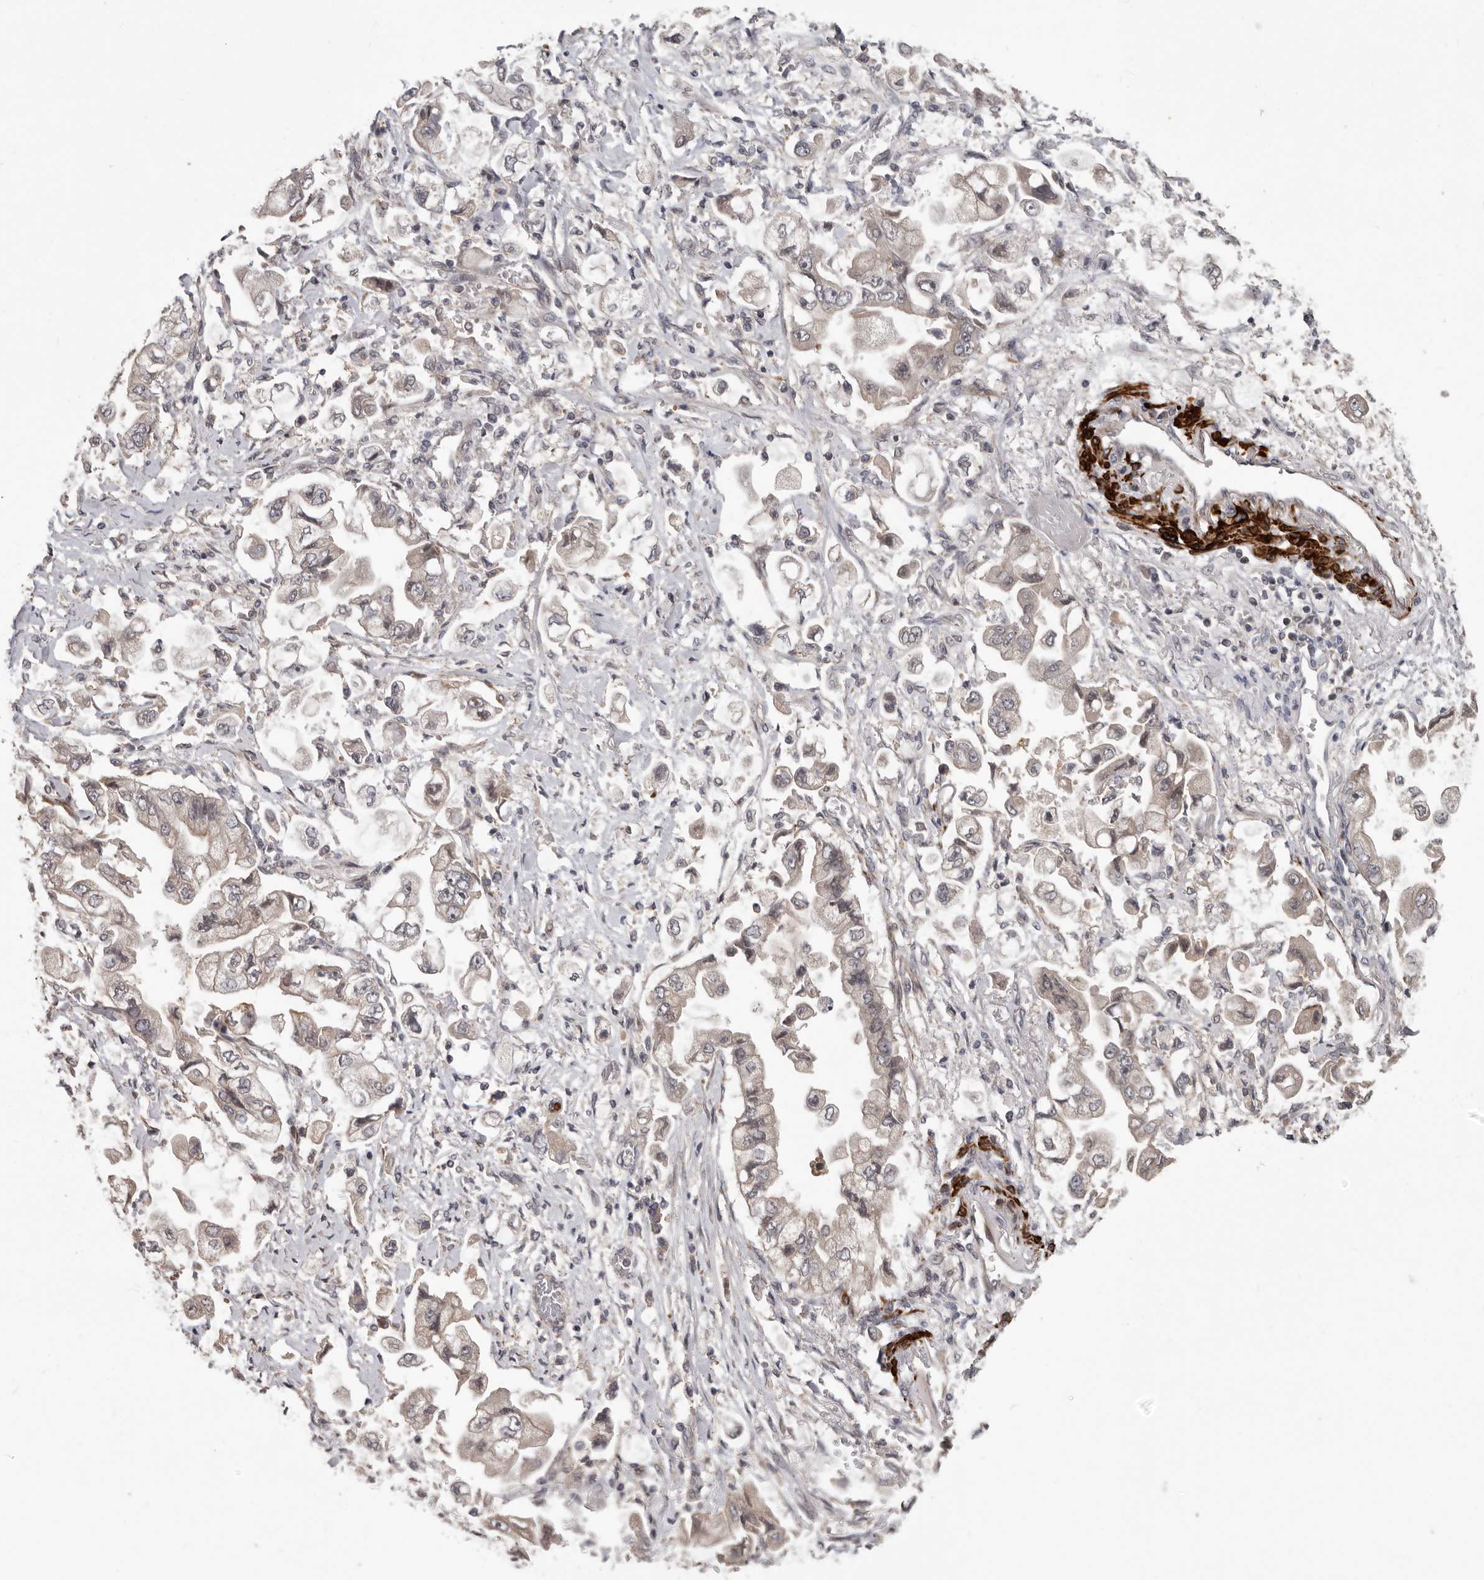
{"staining": {"intensity": "weak", "quantity": "<25%", "location": "cytoplasmic/membranous"}, "tissue": "stomach cancer", "cell_type": "Tumor cells", "image_type": "cancer", "snomed": [{"axis": "morphology", "description": "Adenocarcinoma, NOS"}, {"axis": "topography", "description": "Stomach"}], "caption": "There is no significant expression in tumor cells of stomach cancer (adenocarcinoma).", "gene": "FGFR4", "patient": {"sex": "male", "age": 62}}